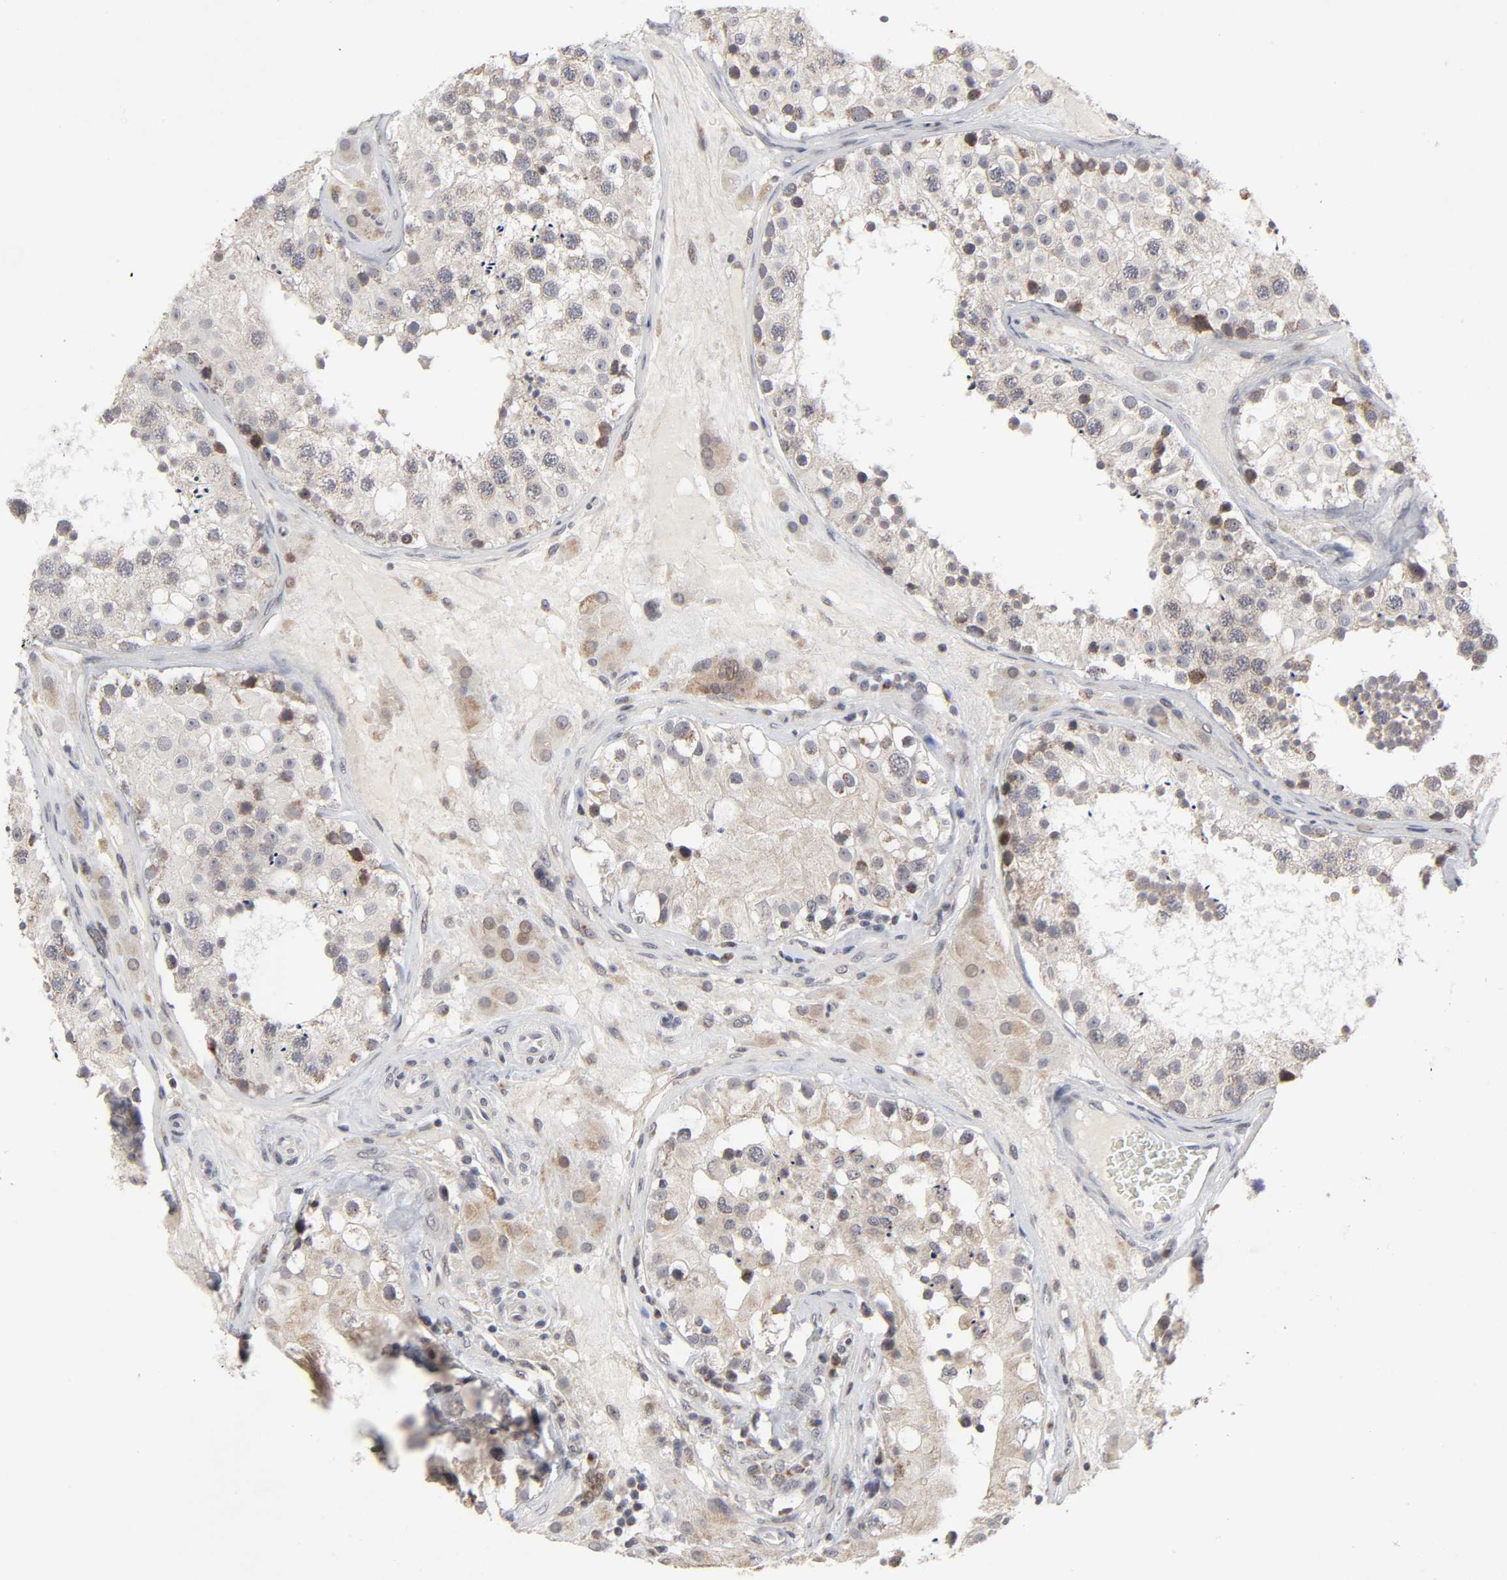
{"staining": {"intensity": "moderate", "quantity": "<25%", "location": "cytoplasmic/membranous"}, "tissue": "testis", "cell_type": "Cells in seminiferous ducts", "image_type": "normal", "snomed": [{"axis": "morphology", "description": "Normal tissue, NOS"}, {"axis": "topography", "description": "Testis"}], "caption": "This image demonstrates immunohistochemistry (IHC) staining of unremarkable human testis, with low moderate cytoplasmic/membranous staining in approximately <25% of cells in seminiferous ducts.", "gene": "AUH", "patient": {"sex": "male", "age": 26}}